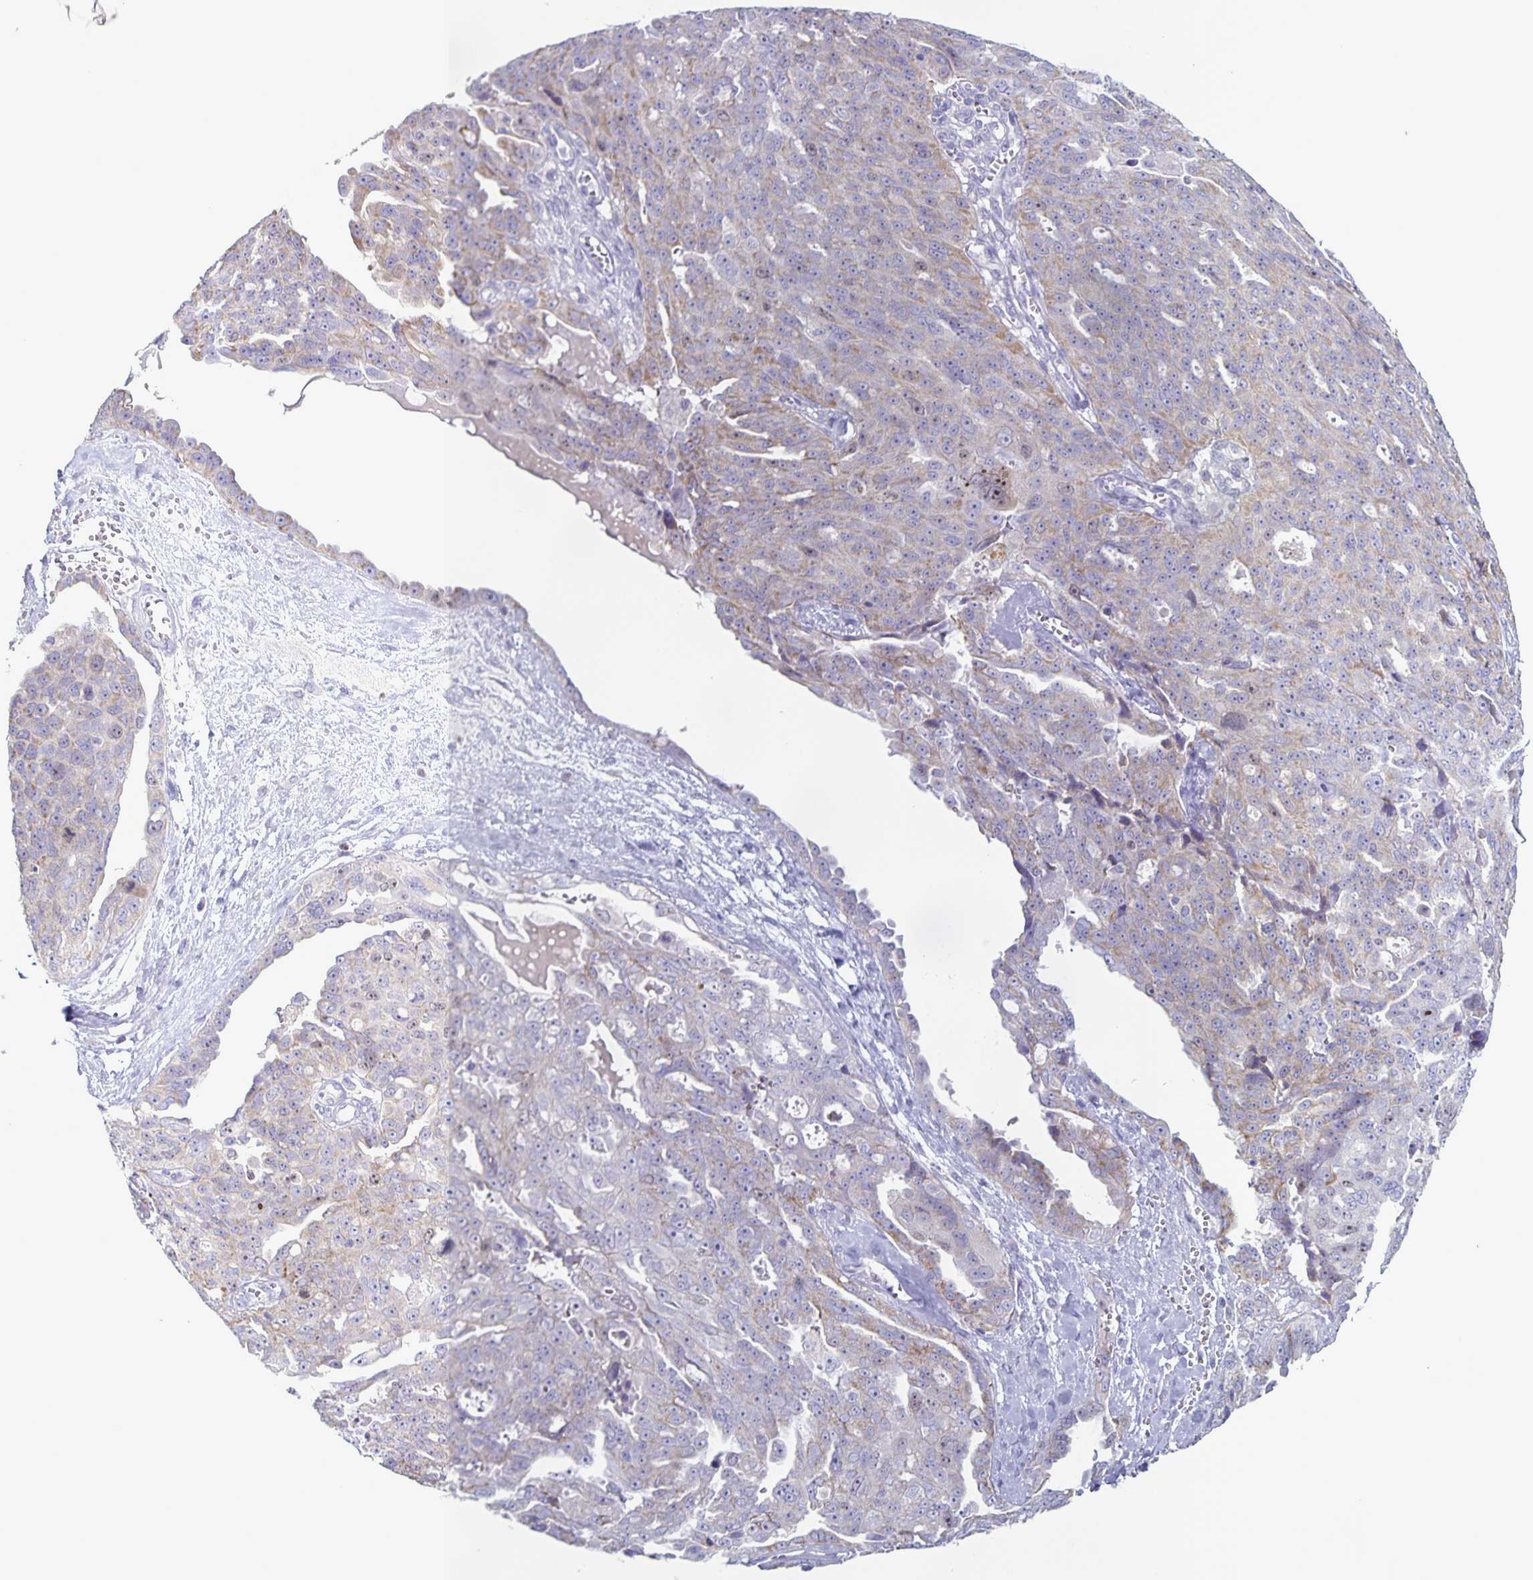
{"staining": {"intensity": "weak", "quantity": "25%-75%", "location": "cytoplasmic/membranous"}, "tissue": "ovarian cancer", "cell_type": "Tumor cells", "image_type": "cancer", "snomed": [{"axis": "morphology", "description": "Carcinoma, endometroid"}, {"axis": "topography", "description": "Ovary"}], "caption": "Immunohistochemistry (IHC) photomicrograph of neoplastic tissue: human ovarian cancer stained using IHC reveals low levels of weak protein expression localized specifically in the cytoplasmic/membranous of tumor cells, appearing as a cytoplasmic/membranous brown color.", "gene": "CENPH", "patient": {"sex": "female", "age": 70}}